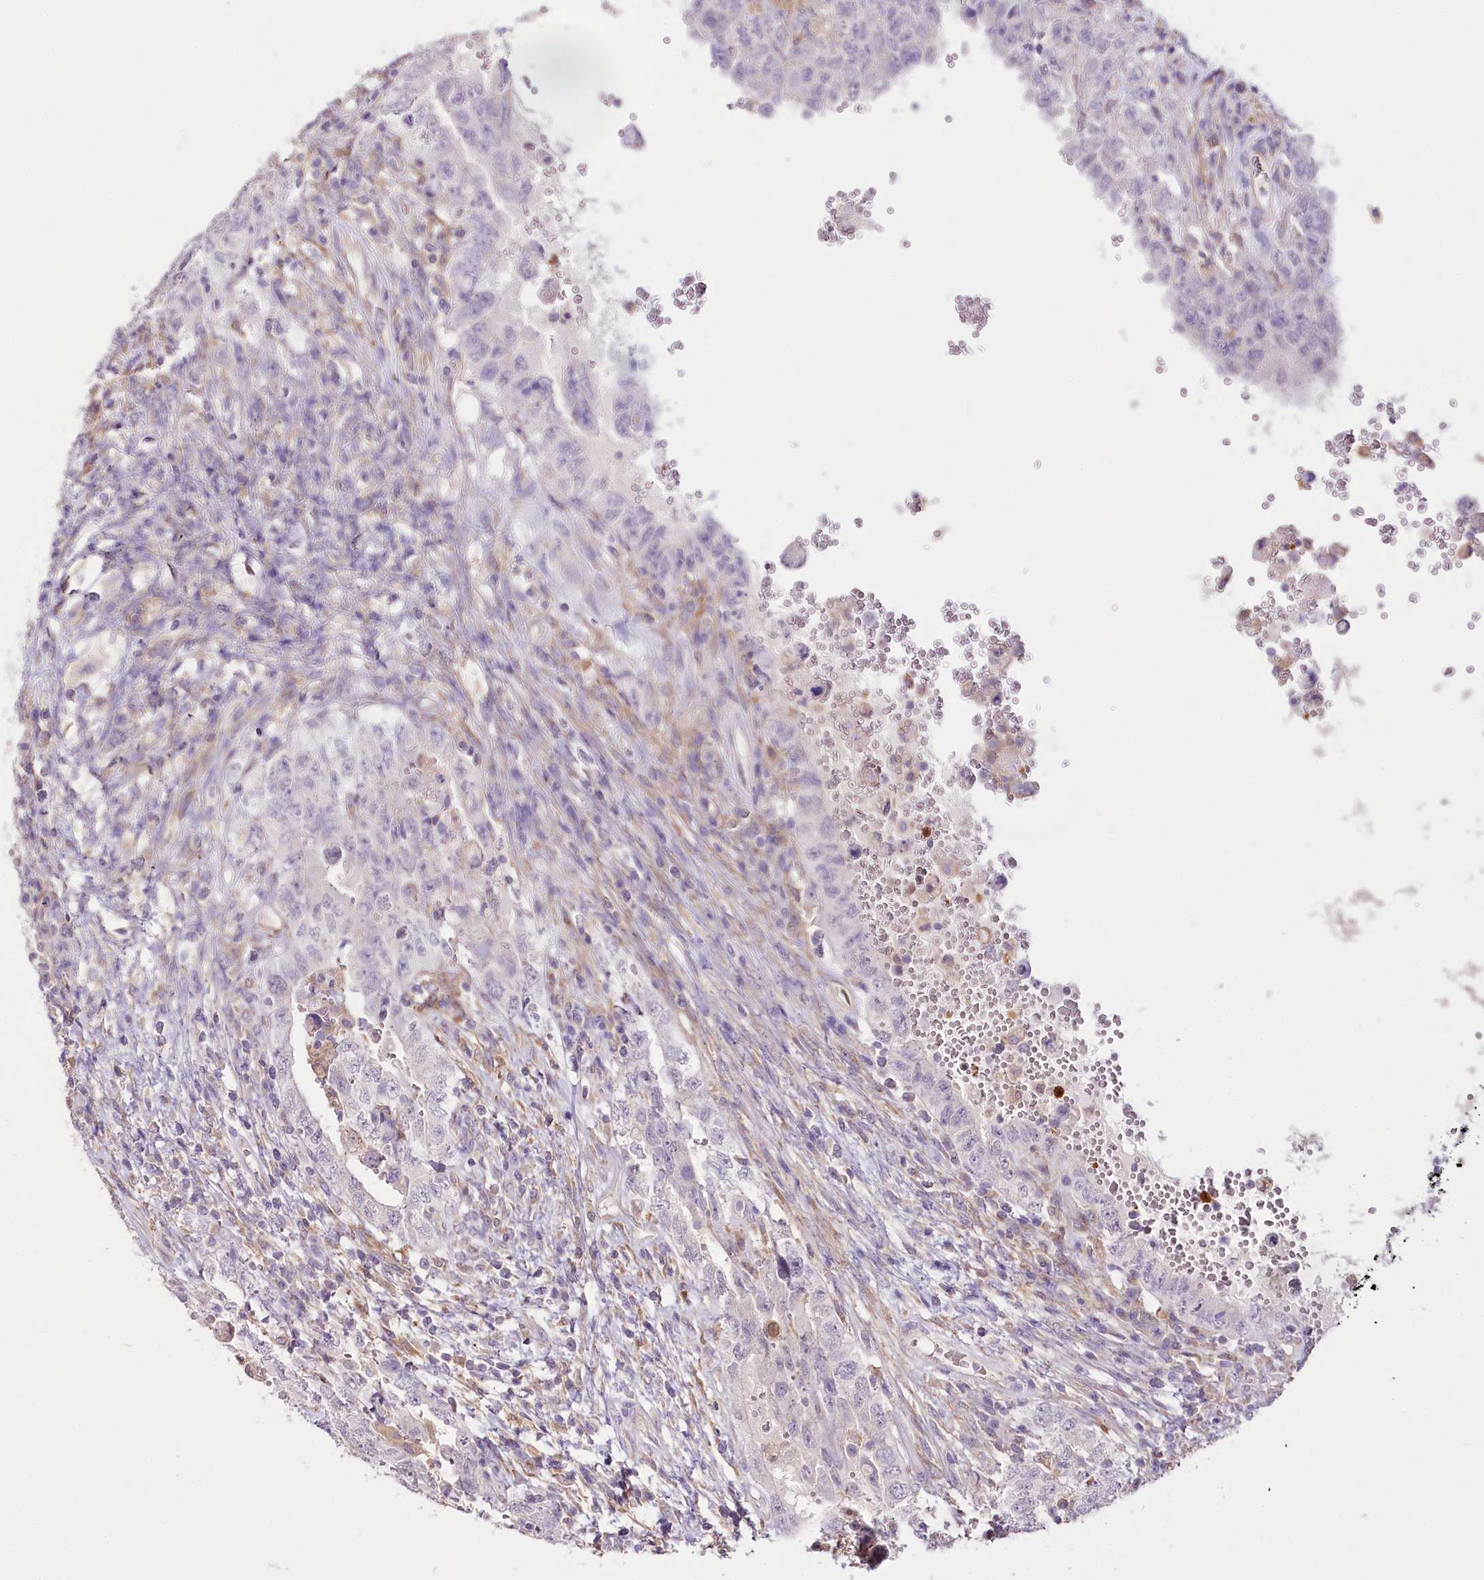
{"staining": {"intensity": "negative", "quantity": "none", "location": "none"}, "tissue": "testis cancer", "cell_type": "Tumor cells", "image_type": "cancer", "snomed": [{"axis": "morphology", "description": "Carcinoma, Embryonal, NOS"}, {"axis": "topography", "description": "Testis"}], "caption": "A micrograph of human testis embryonal carcinoma is negative for staining in tumor cells. (DAB immunohistochemistry visualized using brightfield microscopy, high magnification).", "gene": "DPYD", "patient": {"sex": "male", "age": 26}}